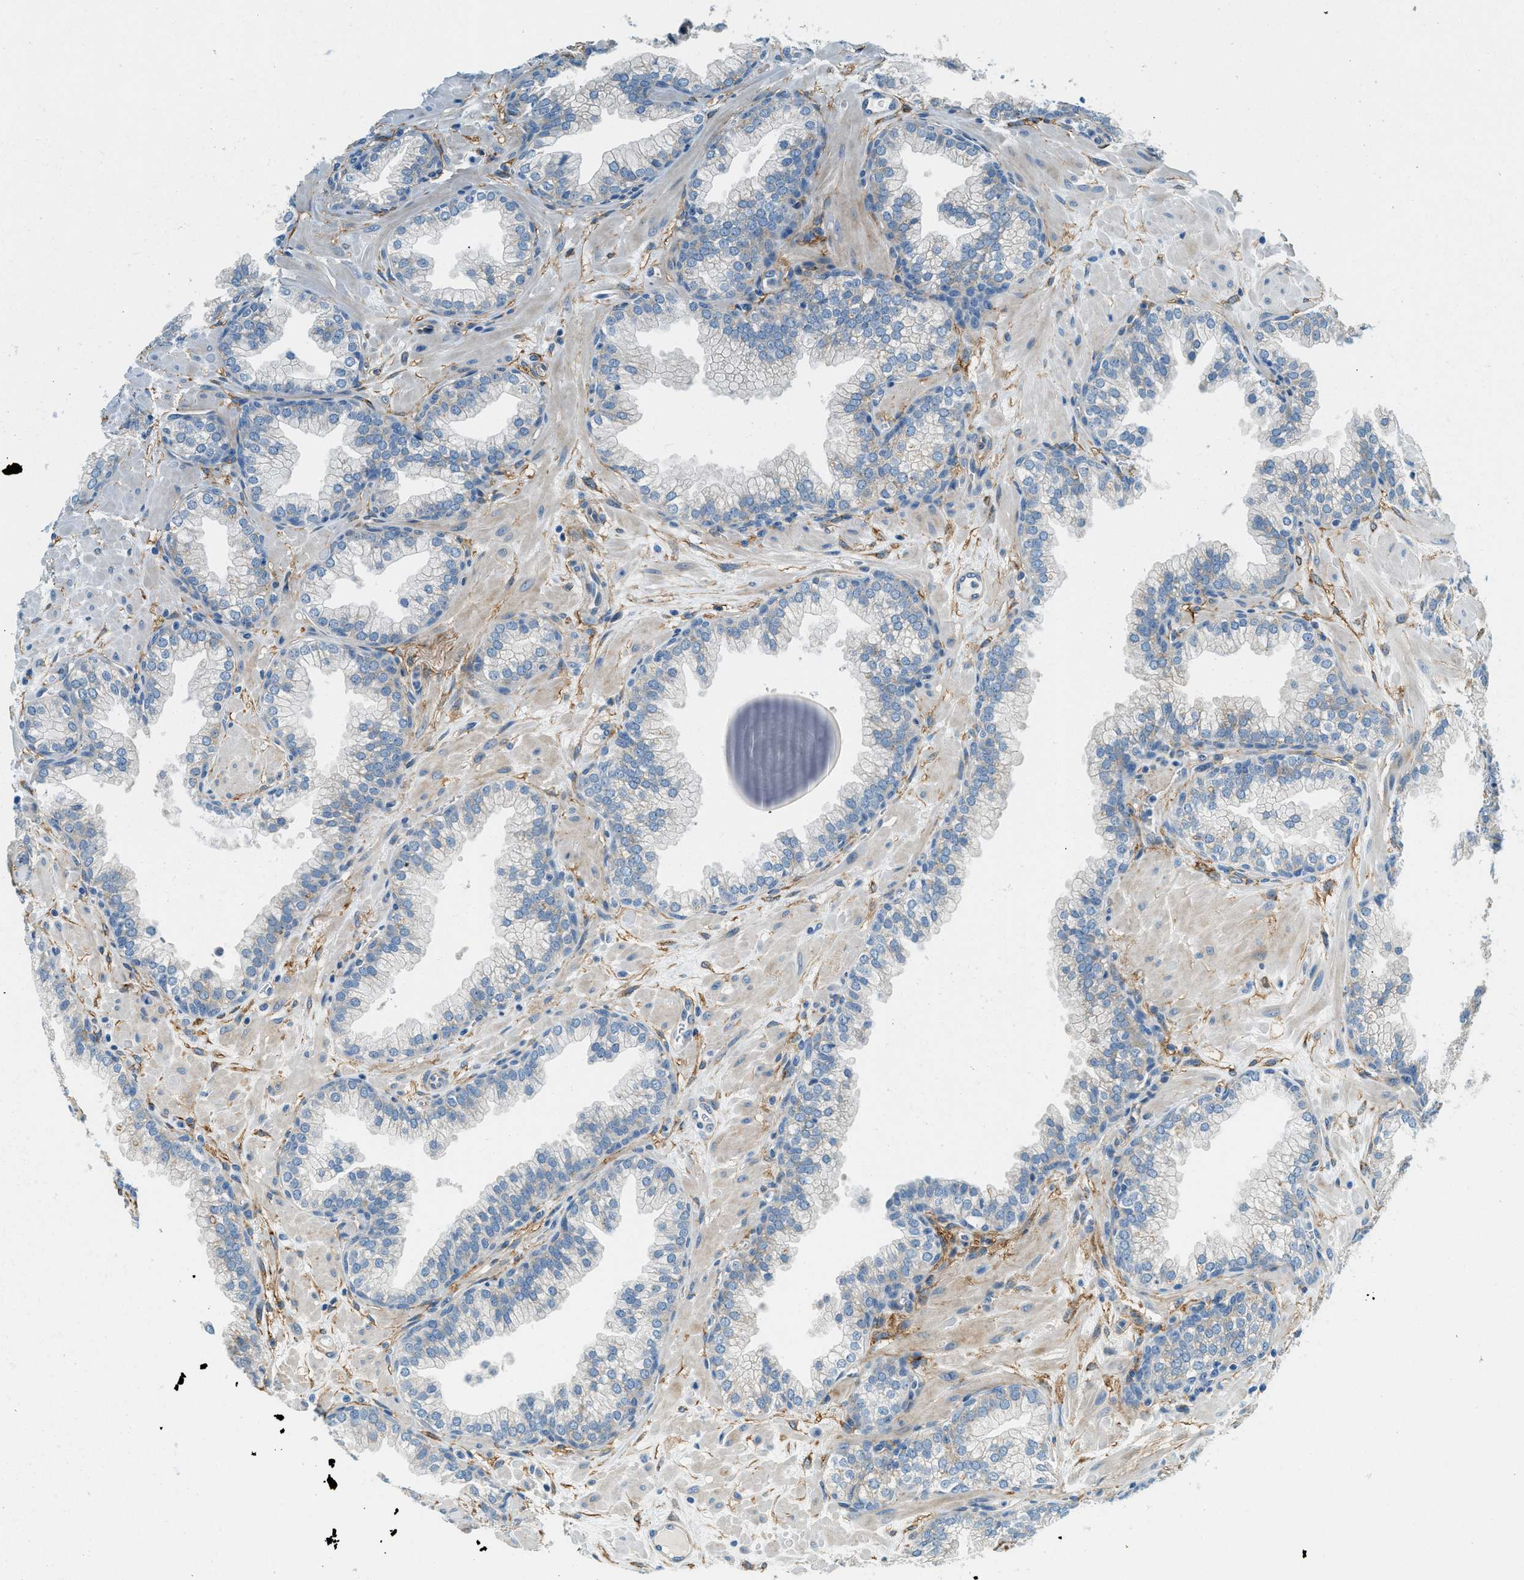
{"staining": {"intensity": "negative", "quantity": "none", "location": "none"}, "tissue": "prostate", "cell_type": "Glandular cells", "image_type": "normal", "snomed": [{"axis": "morphology", "description": "Normal tissue, NOS"}, {"axis": "morphology", "description": "Urothelial carcinoma, Low grade"}, {"axis": "topography", "description": "Urinary bladder"}, {"axis": "topography", "description": "Prostate"}], "caption": "Glandular cells are negative for protein expression in unremarkable human prostate. (DAB (3,3'-diaminobenzidine) immunohistochemistry, high magnification).", "gene": "ZNF367", "patient": {"sex": "male", "age": 60}}